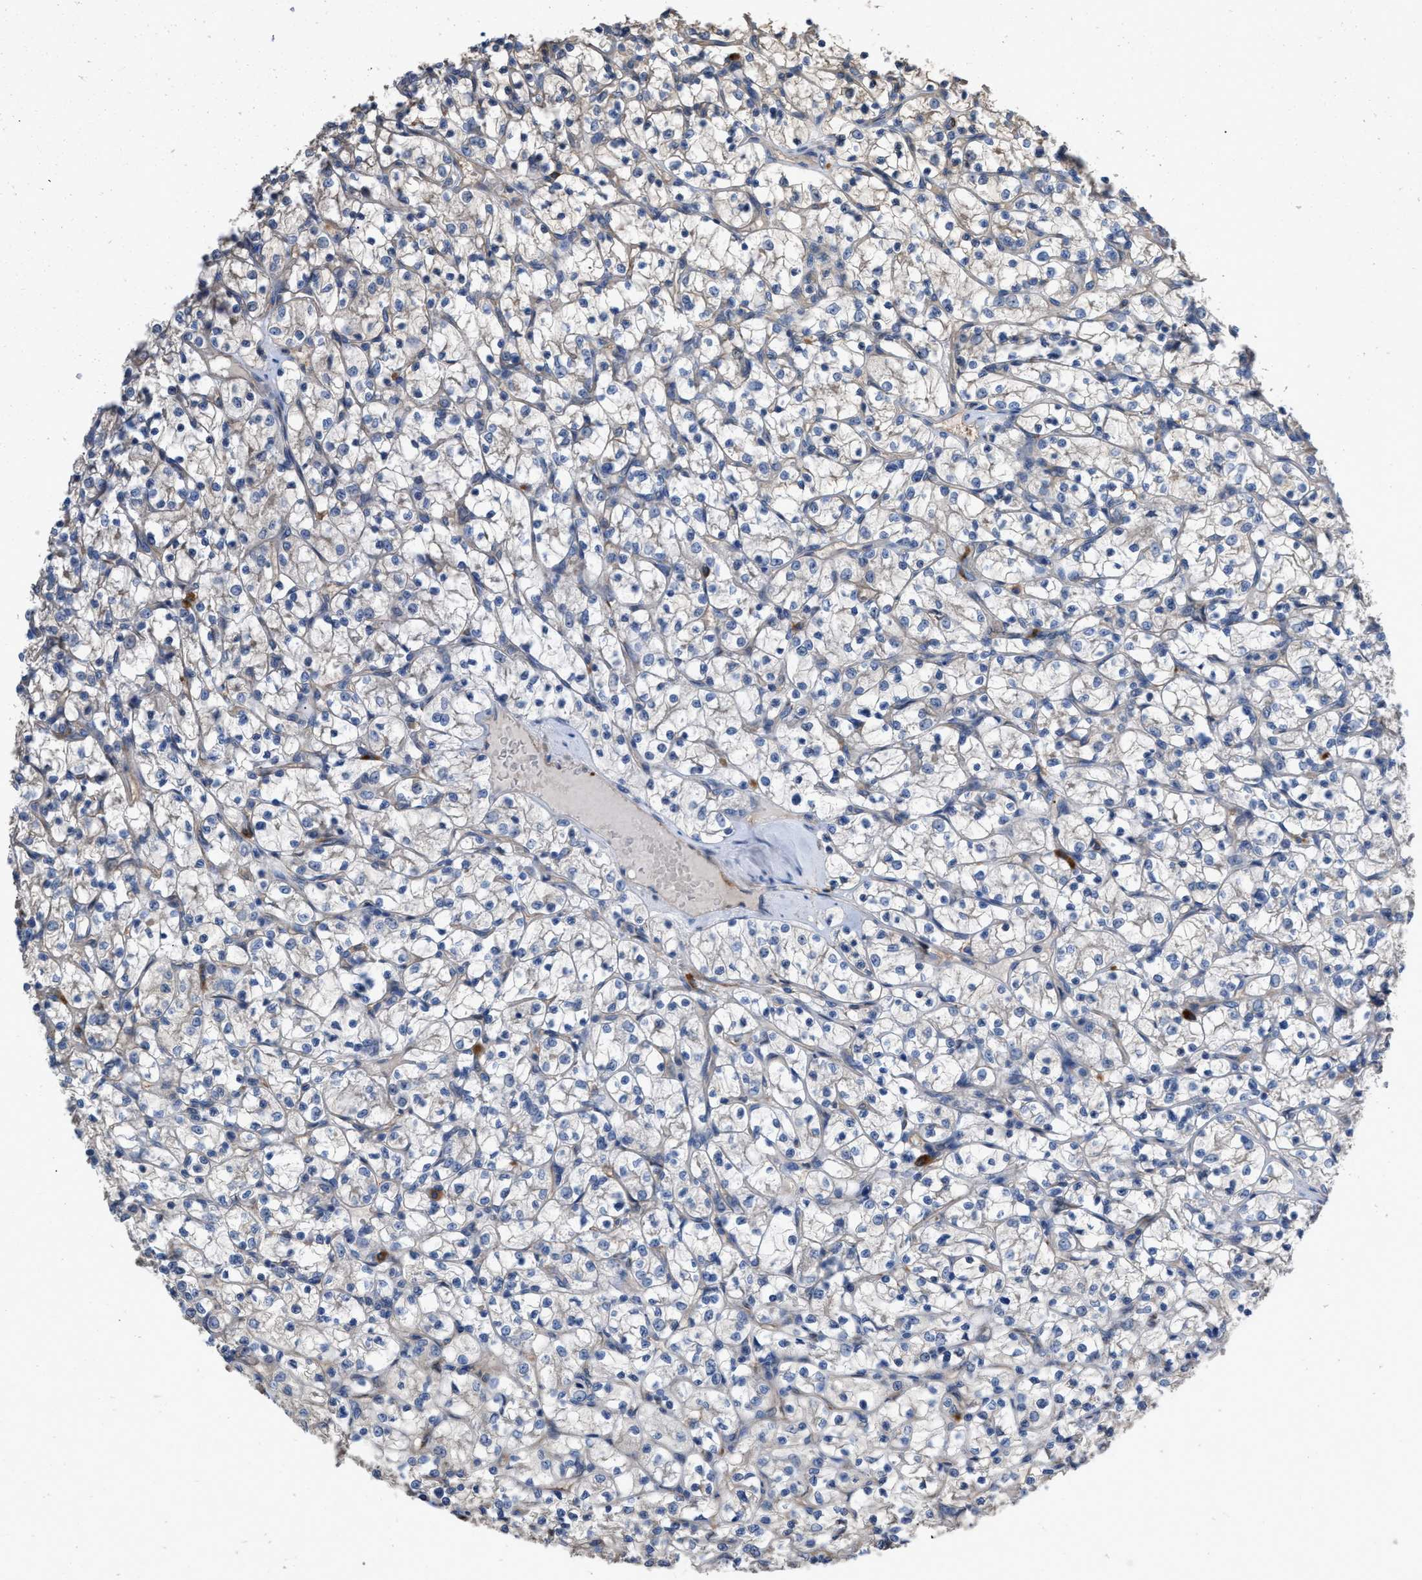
{"staining": {"intensity": "negative", "quantity": "none", "location": "none"}, "tissue": "renal cancer", "cell_type": "Tumor cells", "image_type": "cancer", "snomed": [{"axis": "morphology", "description": "Adenocarcinoma, NOS"}, {"axis": "topography", "description": "Kidney"}], "caption": "DAB (3,3'-diaminobenzidine) immunohistochemical staining of human renal cancer (adenocarcinoma) demonstrates no significant expression in tumor cells.", "gene": "SLC4A11", "patient": {"sex": "female", "age": 69}}